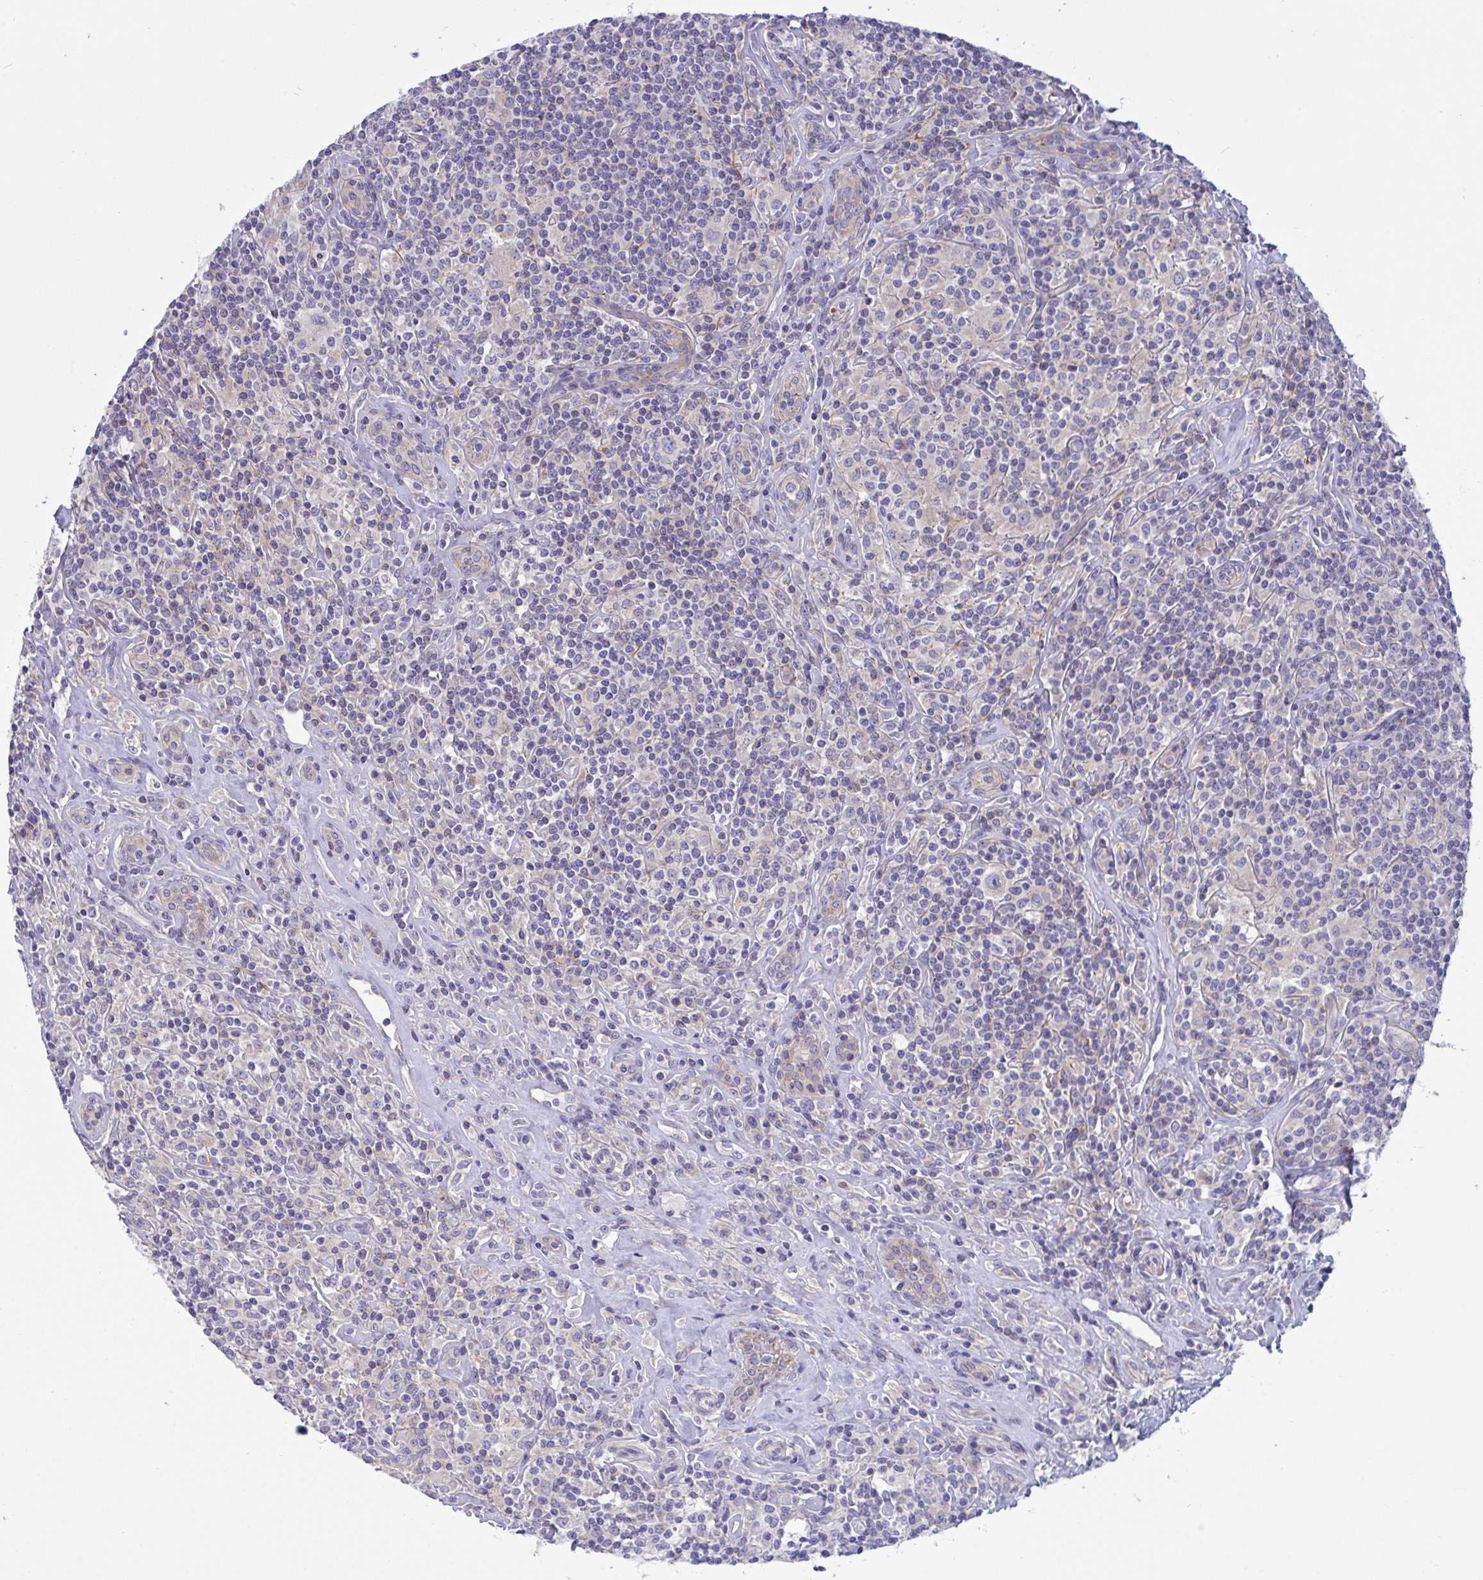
{"staining": {"intensity": "negative", "quantity": "none", "location": "none"}, "tissue": "lymphoma", "cell_type": "Tumor cells", "image_type": "cancer", "snomed": [{"axis": "morphology", "description": "Hodgkin's disease, NOS"}, {"axis": "morphology", "description": "Hodgkin's lymphoma, nodular sclerosis"}, {"axis": "topography", "description": "Lymph node"}], "caption": "DAB immunohistochemical staining of human Hodgkin's lymphoma, nodular sclerosis demonstrates no significant expression in tumor cells. (Stains: DAB (3,3'-diaminobenzidine) IHC with hematoxylin counter stain, Microscopy: brightfield microscopy at high magnification).", "gene": "OXLD1", "patient": {"sex": "female", "age": 10}}